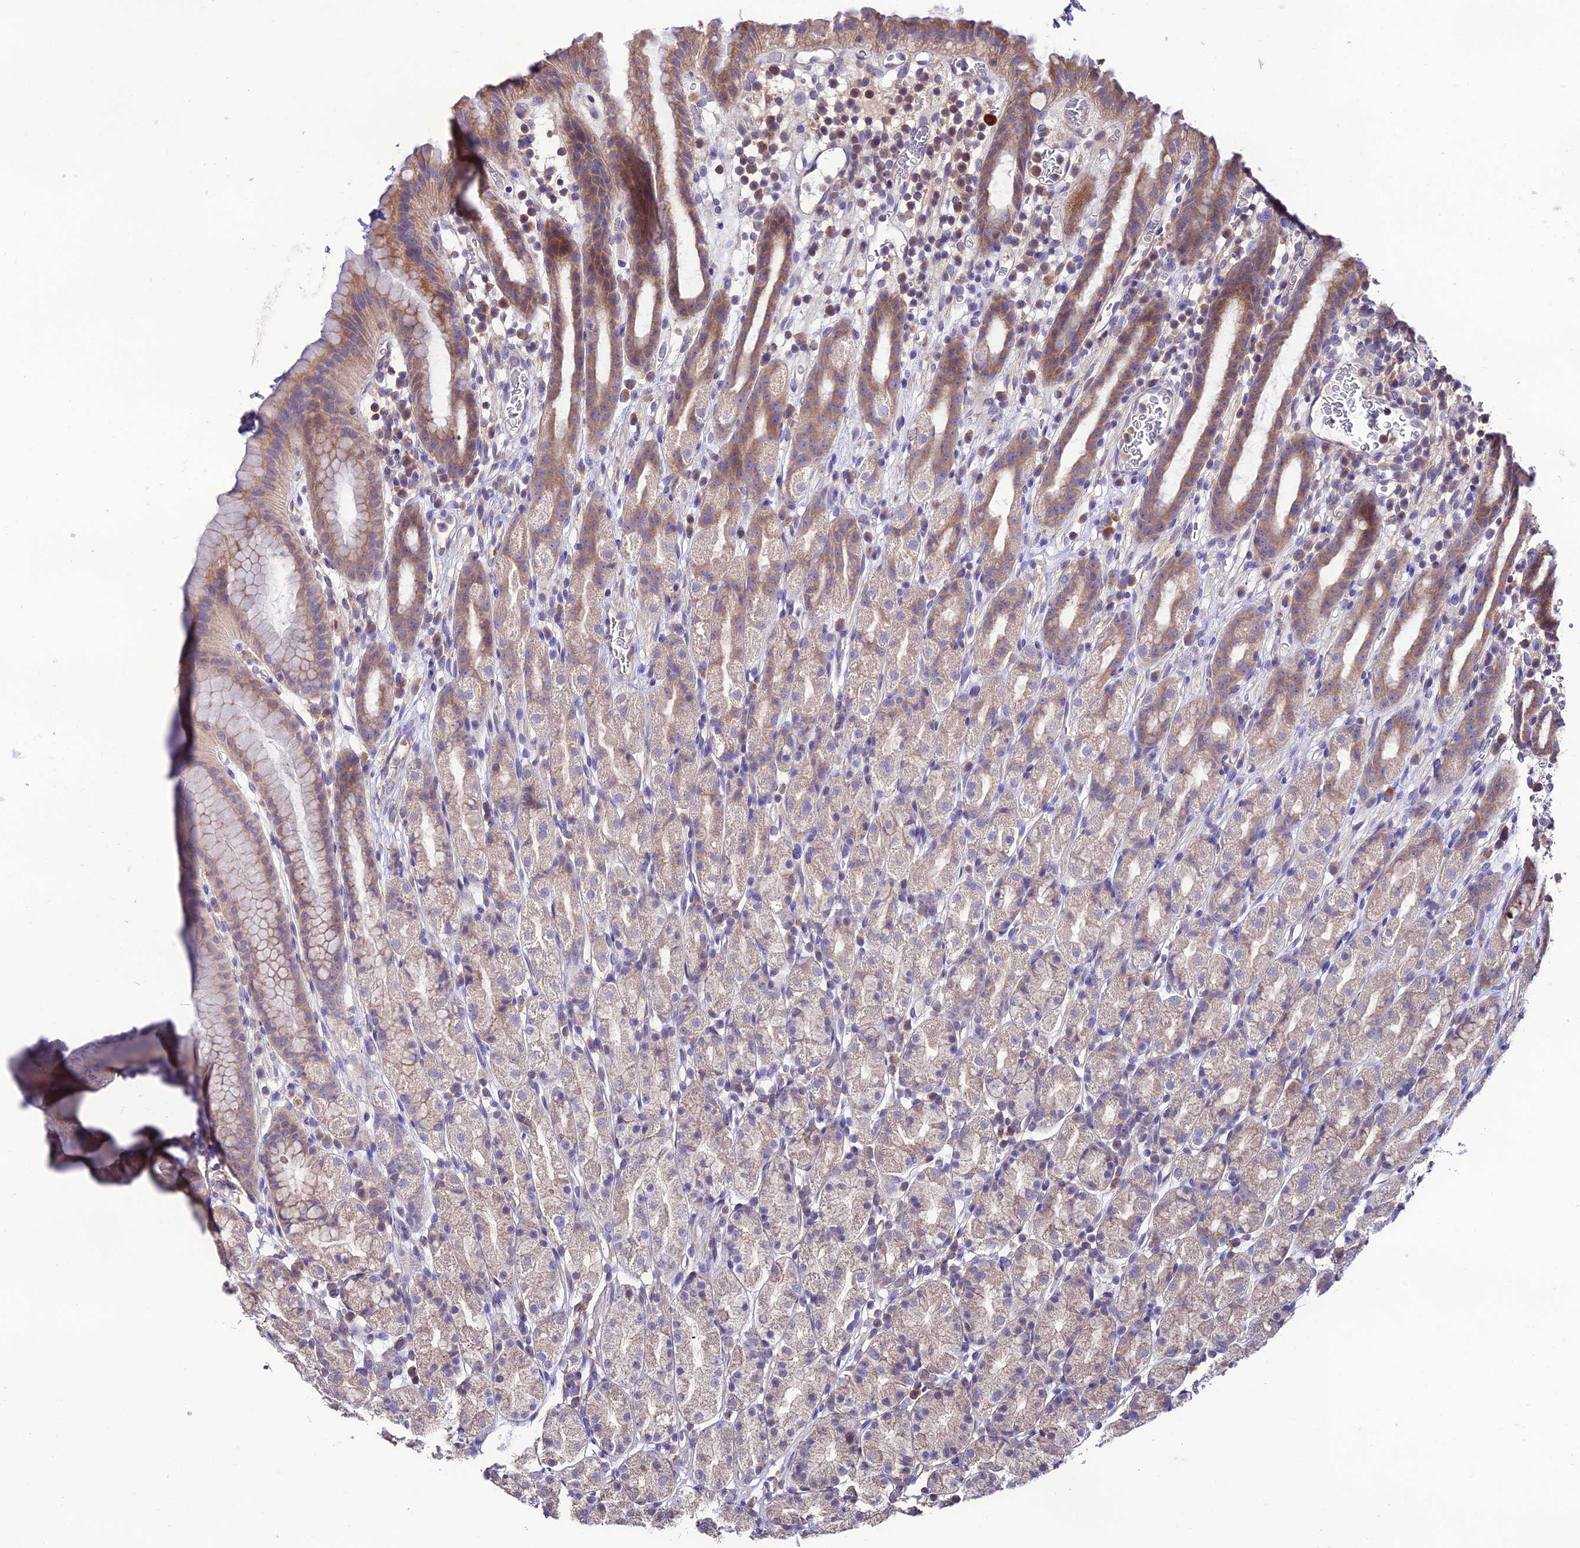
{"staining": {"intensity": "weak", "quantity": "25%-75%", "location": "cytoplasmic/membranous"}, "tissue": "stomach", "cell_type": "Glandular cells", "image_type": "normal", "snomed": [{"axis": "morphology", "description": "Normal tissue, NOS"}, {"axis": "topography", "description": "Stomach, upper"}], "caption": "DAB immunohistochemical staining of unremarkable human stomach shows weak cytoplasmic/membranous protein positivity in approximately 25%-75% of glandular cells. (Stains: DAB in brown, nuclei in blue, Microscopy: brightfield microscopy at high magnification).", "gene": "BRME1", "patient": {"sex": "male", "age": 47}}